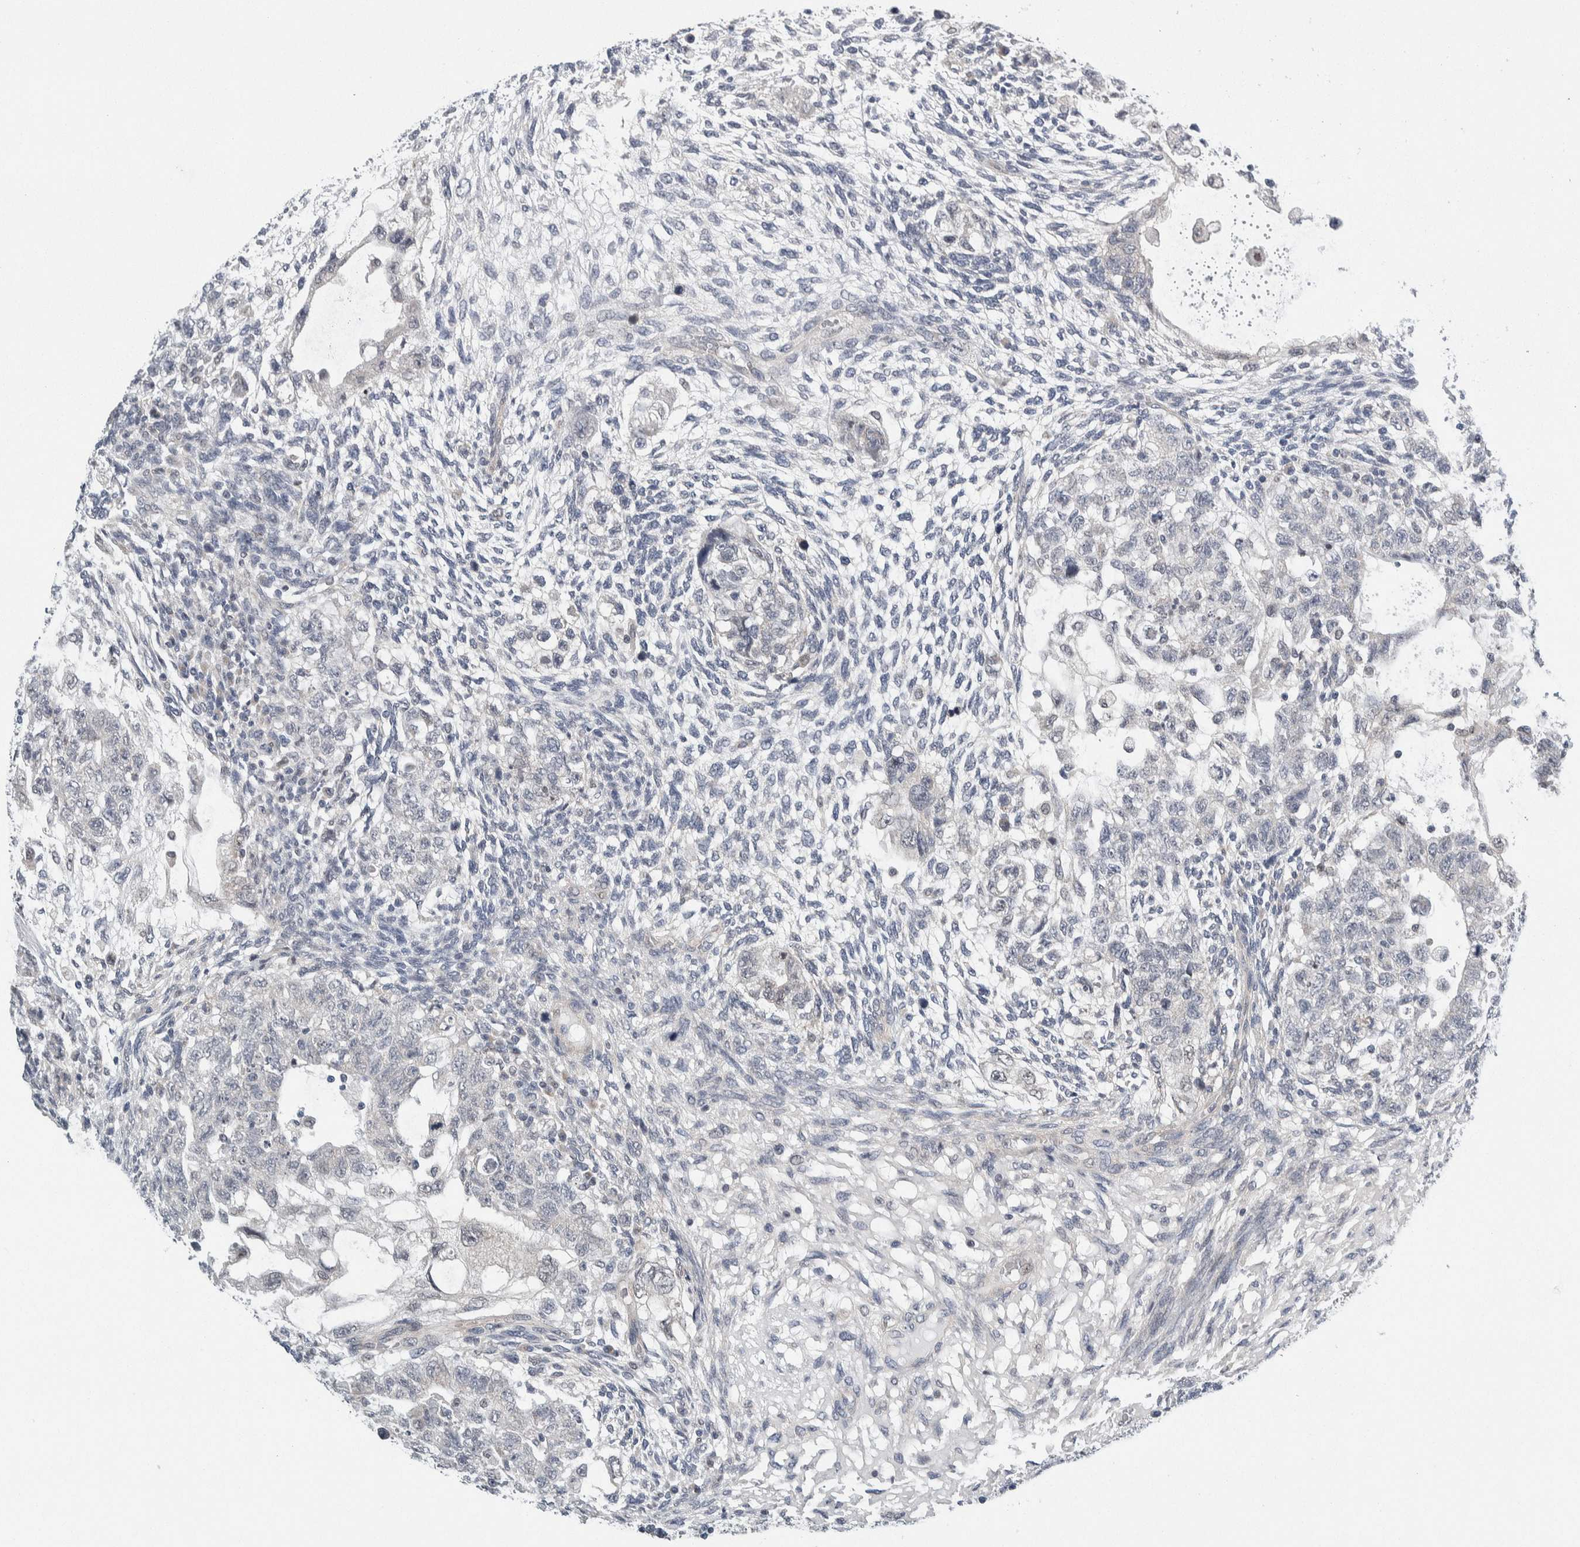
{"staining": {"intensity": "negative", "quantity": "none", "location": "none"}, "tissue": "testis cancer", "cell_type": "Tumor cells", "image_type": "cancer", "snomed": [{"axis": "morphology", "description": "Normal tissue, NOS"}, {"axis": "morphology", "description": "Carcinoma, Embryonal, NOS"}, {"axis": "topography", "description": "Testis"}], "caption": "Human testis embryonal carcinoma stained for a protein using immunohistochemistry (IHC) reveals no positivity in tumor cells.", "gene": "NEUROD1", "patient": {"sex": "male", "age": 36}}